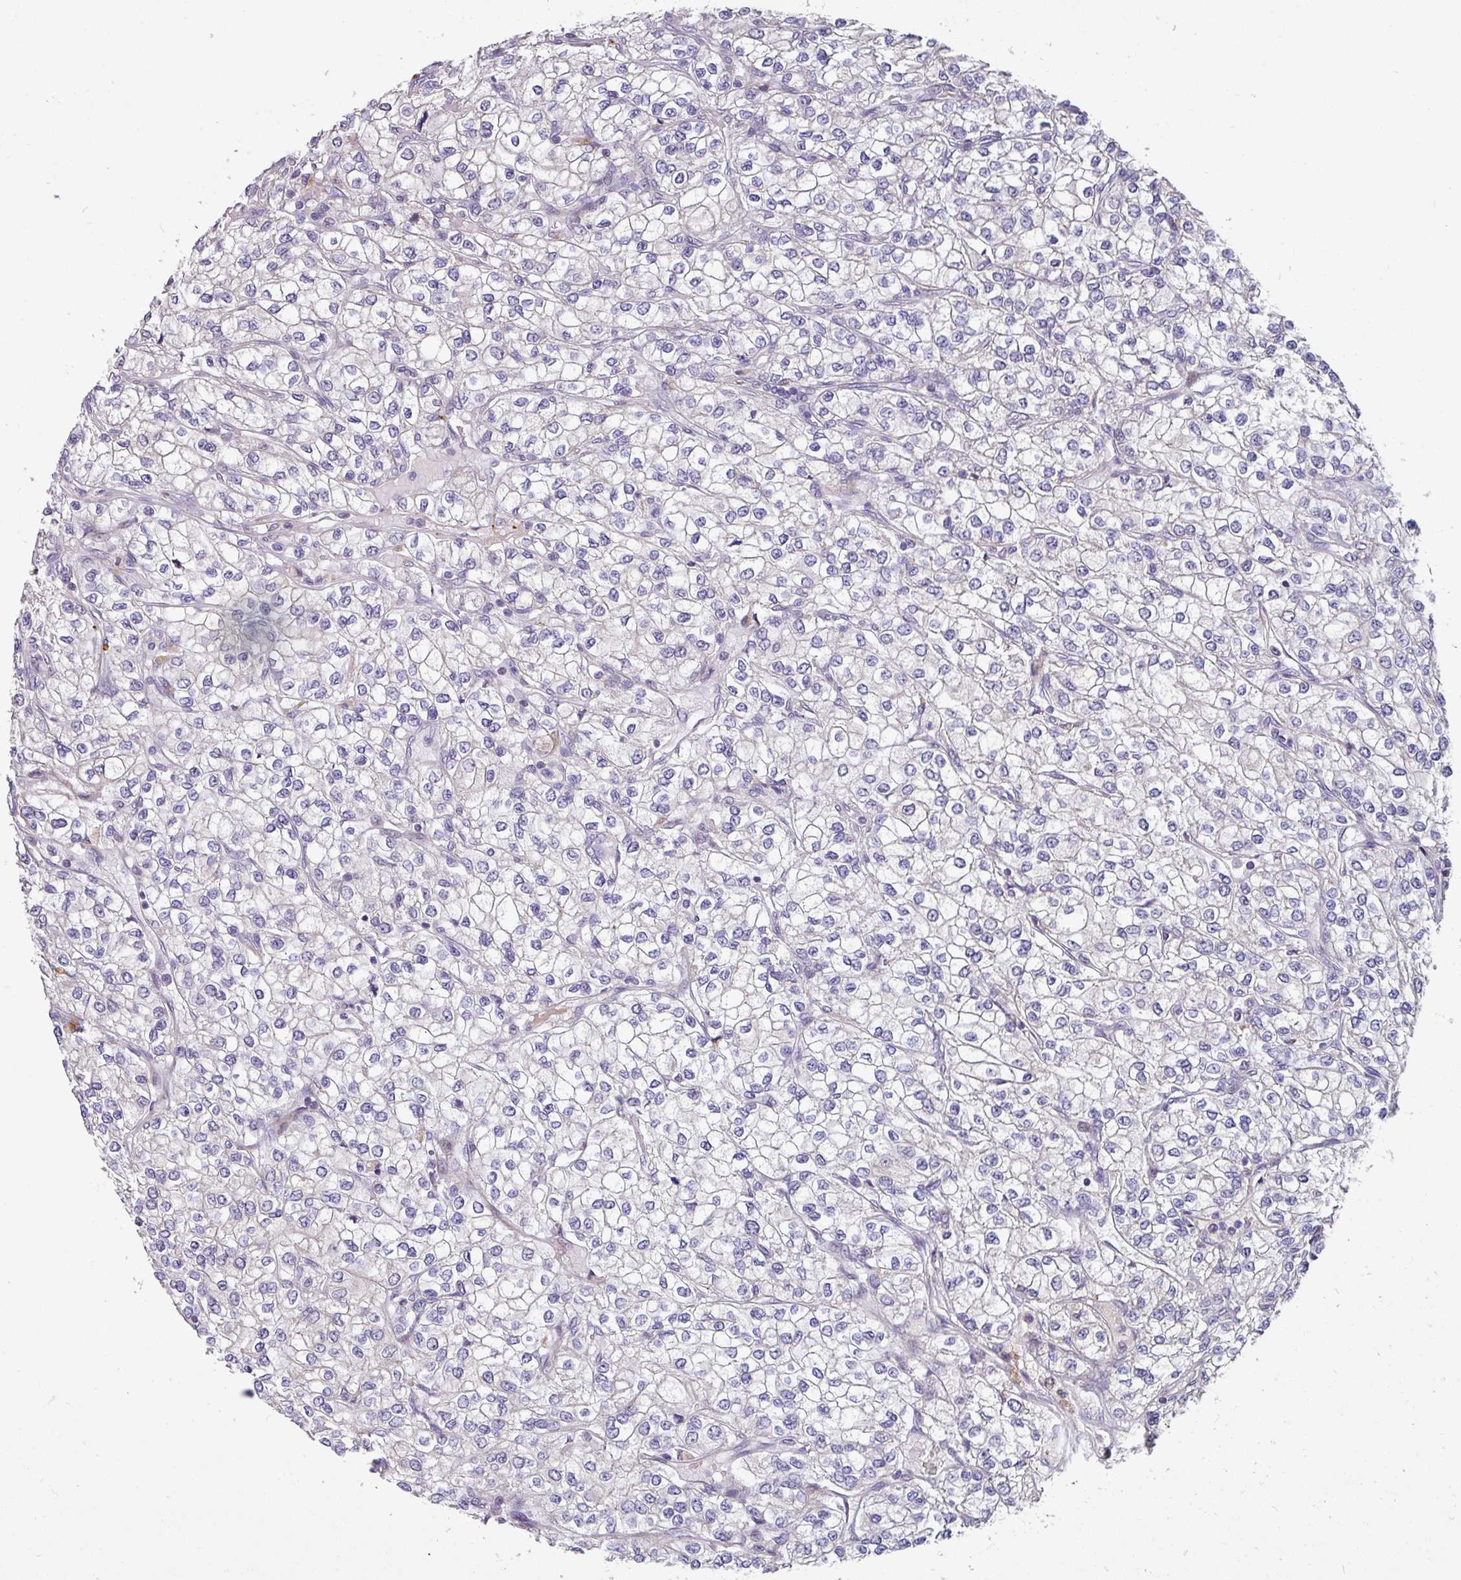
{"staining": {"intensity": "negative", "quantity": "none", "location": "none"}, "tissue": "renal cancer", "cell_type": "Tumor cells", "image_type": "cancer", "snomed": [{"axis": "morphology", "description": "Adenocarcinoma, NOS"}, {"axis": "topography", "description": "Kidney"}], "caption": "Immunohistochemical staining of renal cancer exhibits no significant positivity in tumor cells. The staining was performed using DAB to visualize the protein expression in brown, while the nuclei were stained in blue with hematoxylin (Magnification: 20x).", "gene": "KLHL3", "patient": {"sex": "male", "age": 80}}